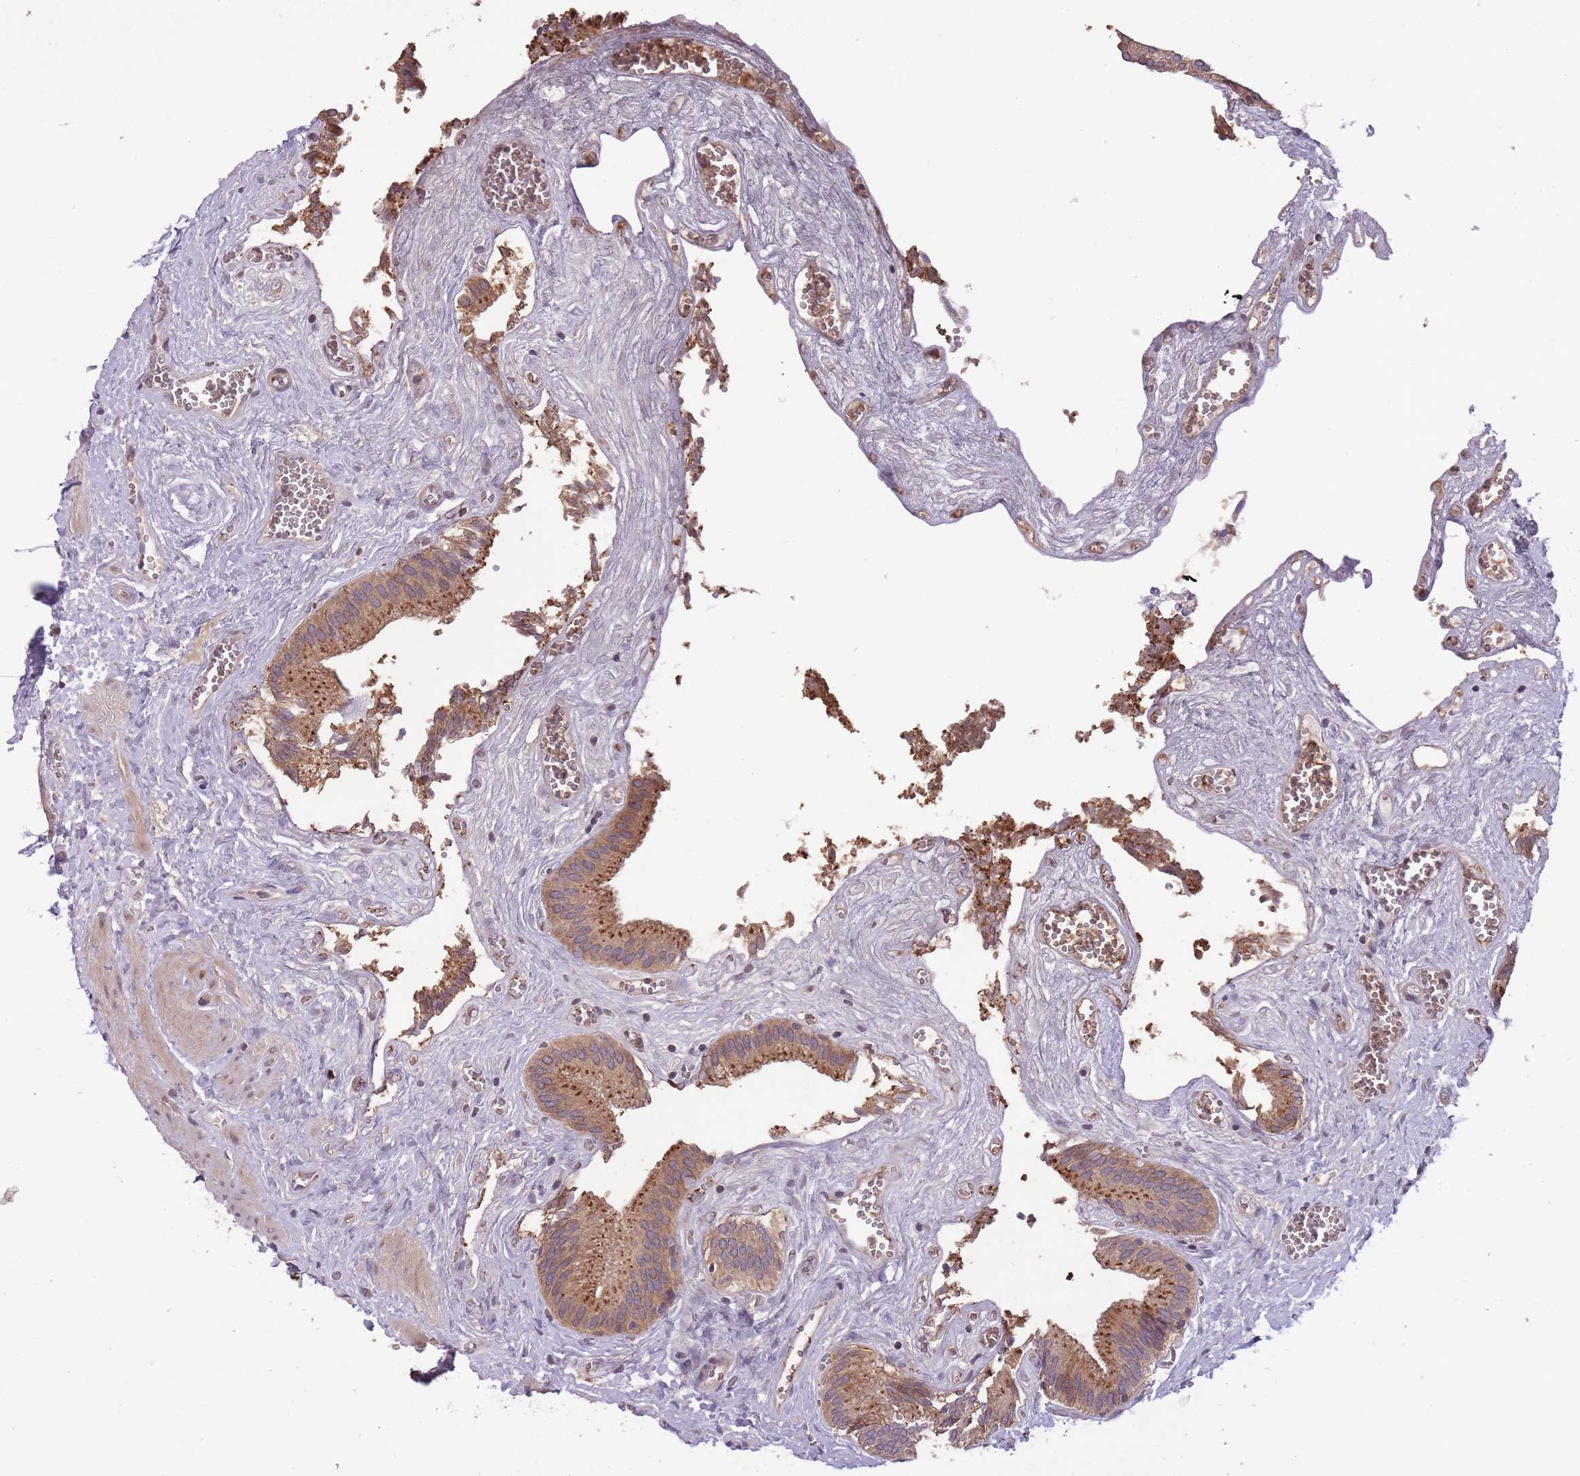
{"staining": {"intensity": "strong", "quantity": ">75%", "location": "cytoplasmic/membranous"}, "tissue": "gallbladder", "cell_type": "Glandular cells", "image_type": "normal", "snomed": [{"axis": "morphology", "description": "Normal tissue, NOS"}, {"axis": "topography", "description": "Gallbladder"}, {"axis": "topography", "description": "Peripheral nerve tissue"}], "caption": "This histopathology image shows immunohistochemistry (IHC) staining of unremarkable human gallbladder, with high strong cytoplasmic/membranous staining in about >75% of glandular cells.", "gene": "ITPKC", "patient": {"sex": "male", "age": 17}}